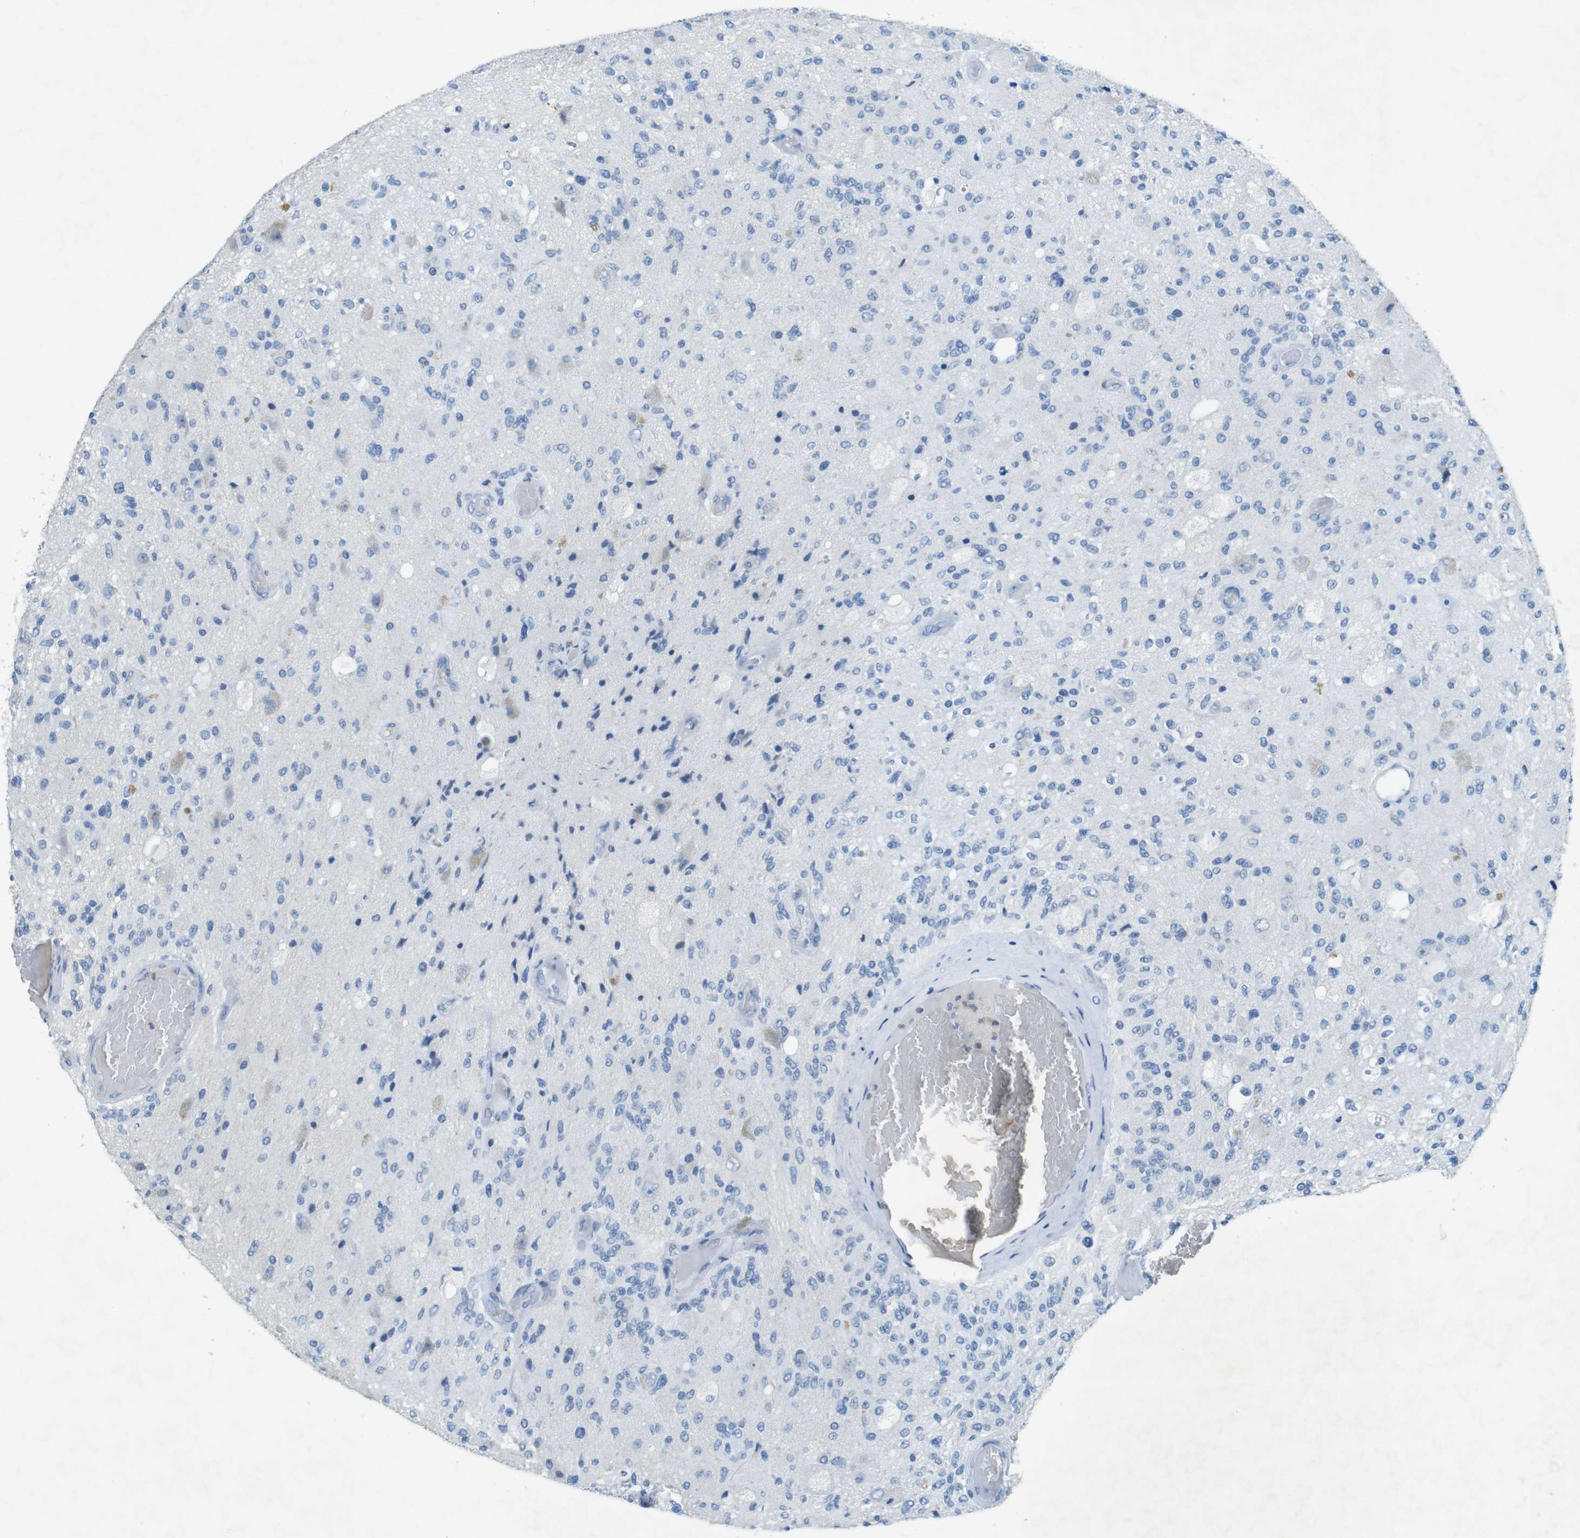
{"staining": {"intensity": "negative", "quantity": "none", "location": "none"}, "tissue": "glioma", "cell_type": "Tumor cells", "image_type": "cancer", "snomed": [{"axis": "morphology", "description": "Normal tissue, NOS"}, {"axis": "morphology", "description": "Glioma, malignant, High grade"}, {"axis": "topography", "description": "Cerebral cortex"}], "caption": "Protein analysis of high-grade glioma (malignant) reveals no significant positivity in tumor cells. The staining was performed using DAB (3,3'-diaminobenzidine) to visualize the protein expression in brown, while the nuclei were stained in blue with hematoxylin (Magnification: 20x).", "gene": "CD320", "patient": {"sex": "male", "age": 77}}